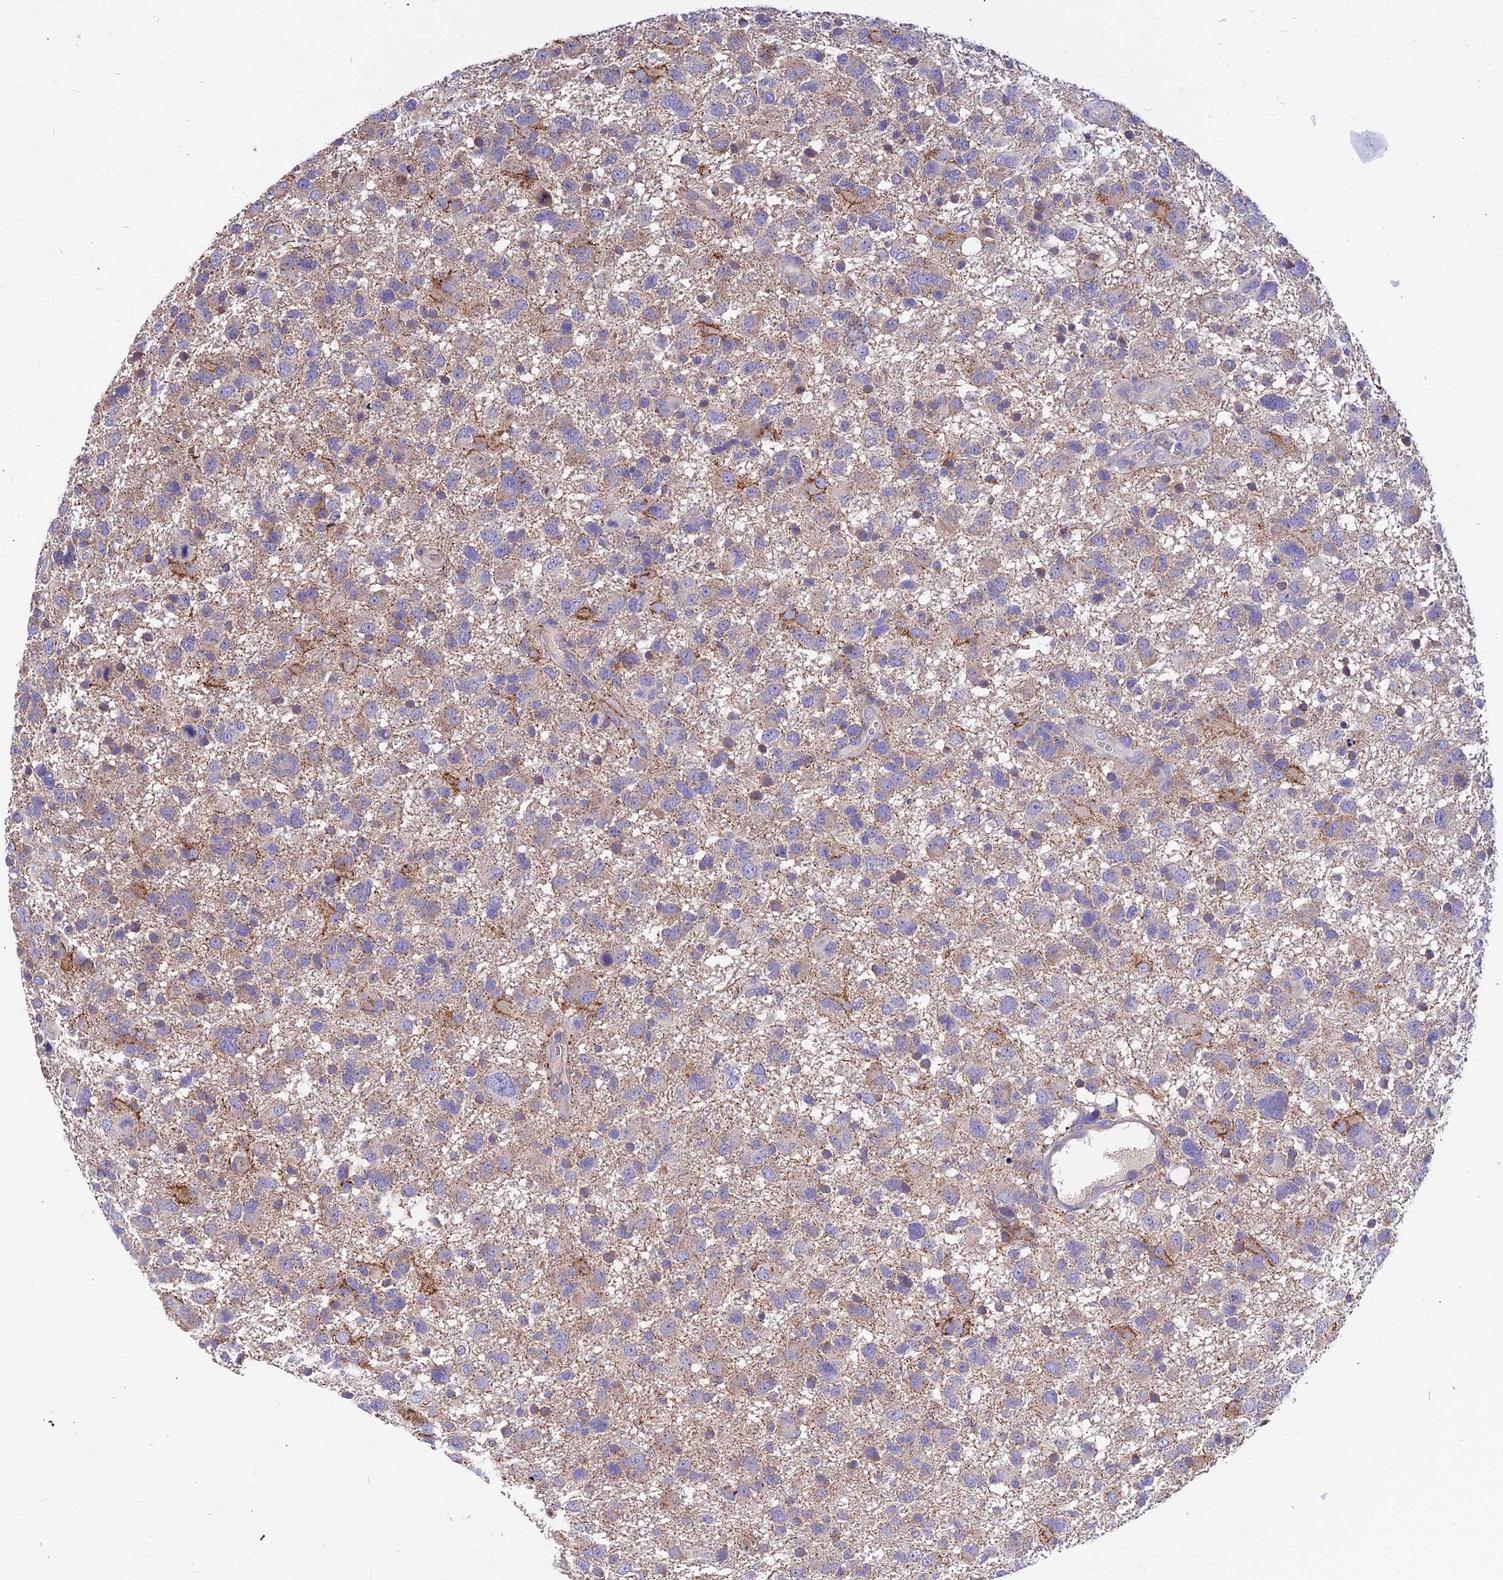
{"staining": {"intensity": "weak", "quantity": "25%-75%", "location": "cytoplasmic/membranous"}, "tissue": "glioma", "cell_type": "Tumor cells", "image_type": "cancer", "snomed": [{"axis": "morphology", "description": "Glioma, malignant, High grade"}, {"axis": "topography", "description": "Brain"}], "caption": "Tumor cells demonstrate low levels of weak cytoplasmic/membranous positivity in approximately 25%-75% of cells in glioma.", "gene": "ASPHD1", "patient": {"sex": "male", "age": 61}}